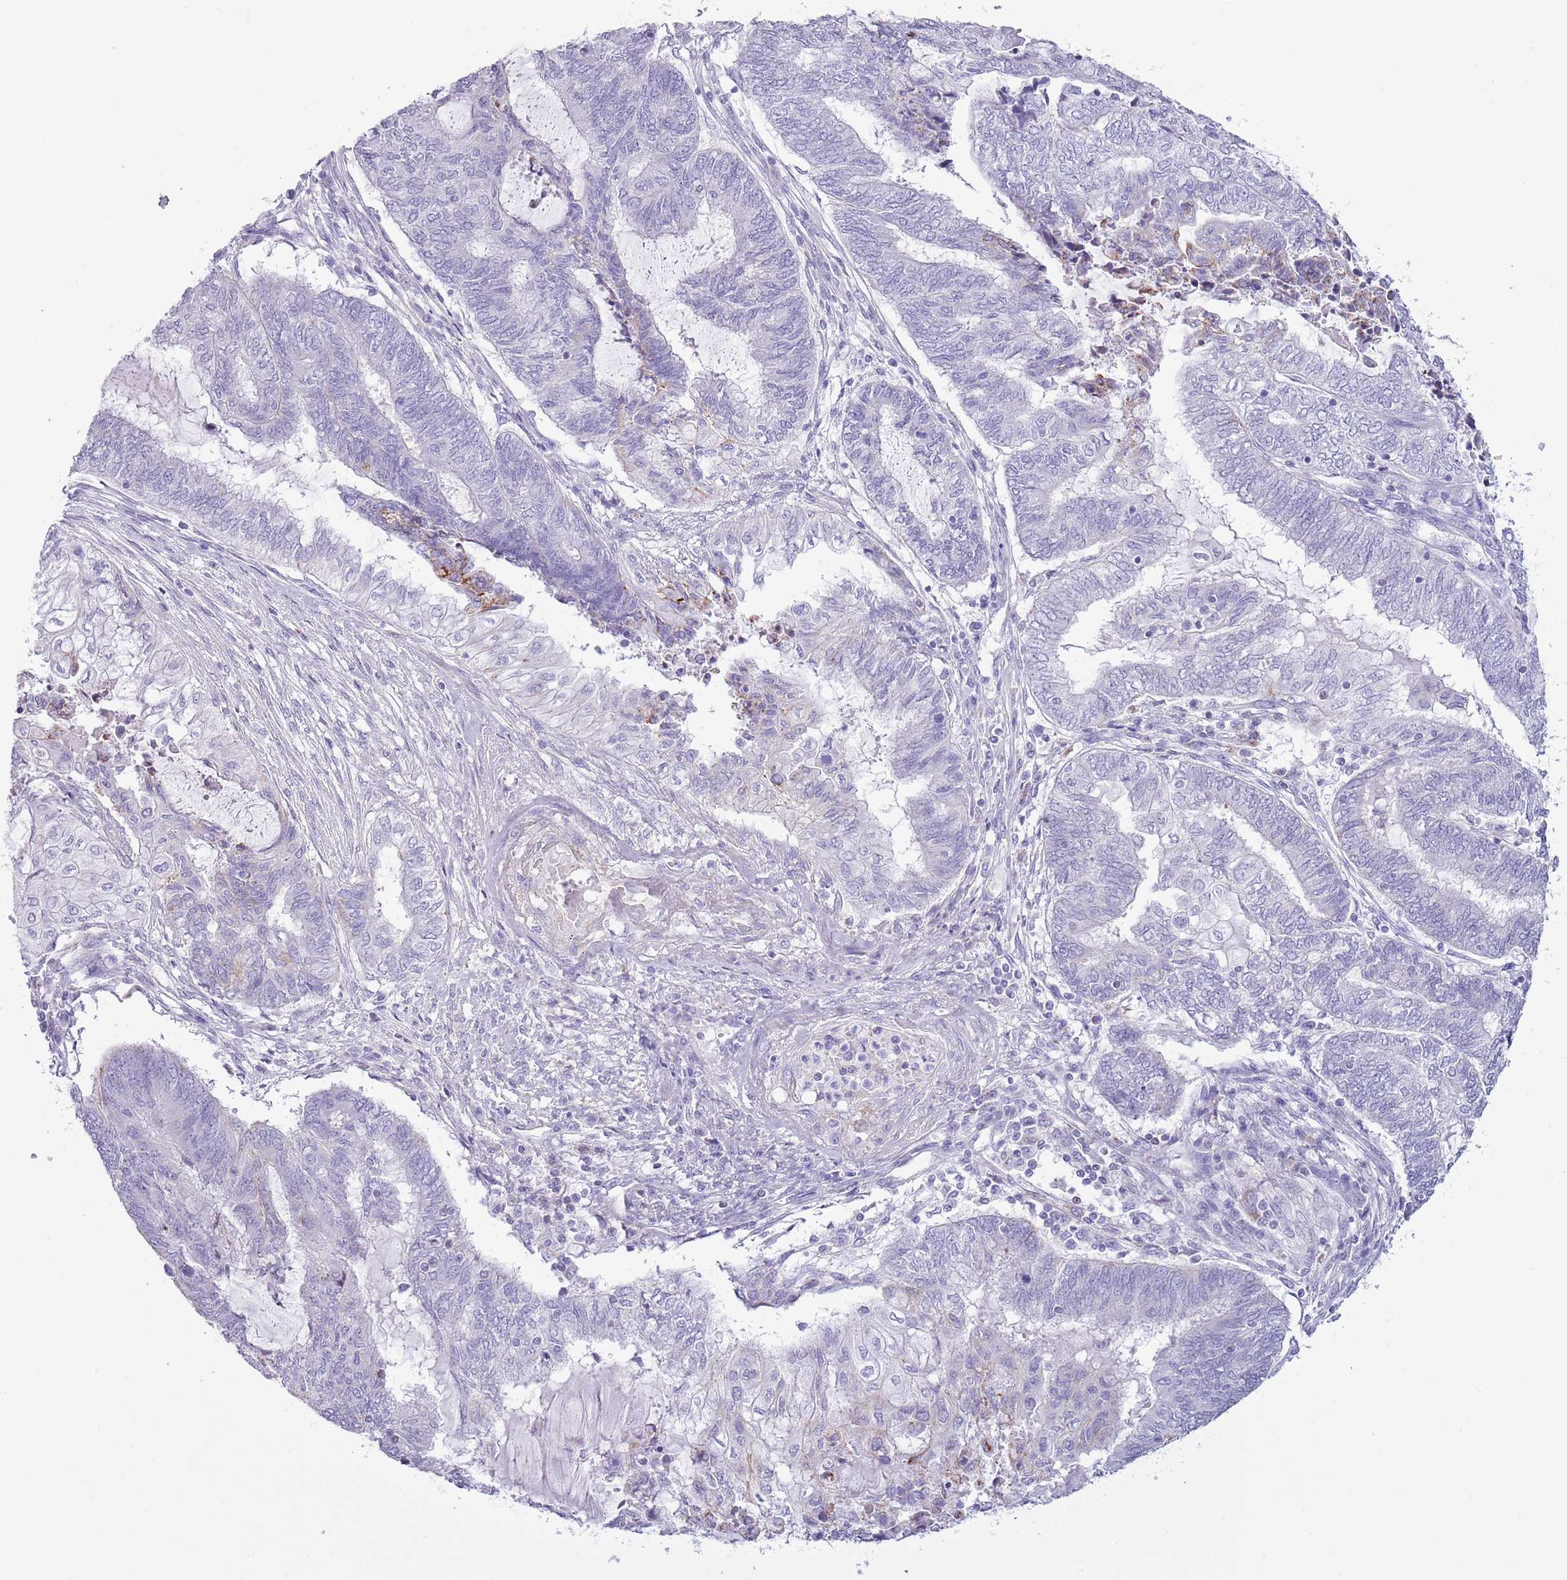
{"staining": {"intensity": "negative", "quantity": "none", "location": "none"}, "tissue": "endometrial cancer", "cell_type": "Tumor cells", "image_type": "cancer", "snomed": [{"axis": "morphology", "description": "Adenocarcinoma, NOS"}, {"axis": "topography", "description": "Uterus"}, {"axis": "topography", "description": "Endometrium"}], "caption": "Immunohistochemical staining of human endometrial cancer reveals no significant positivity in tumor cells. (DAB (3,3'-diaminobenzidine) immunohistochemistry (IHC) visualized using brightfield microscopy, high magnification).", "gene": "SLC23A1", "patient": {"sex": "female", "age": 70}}